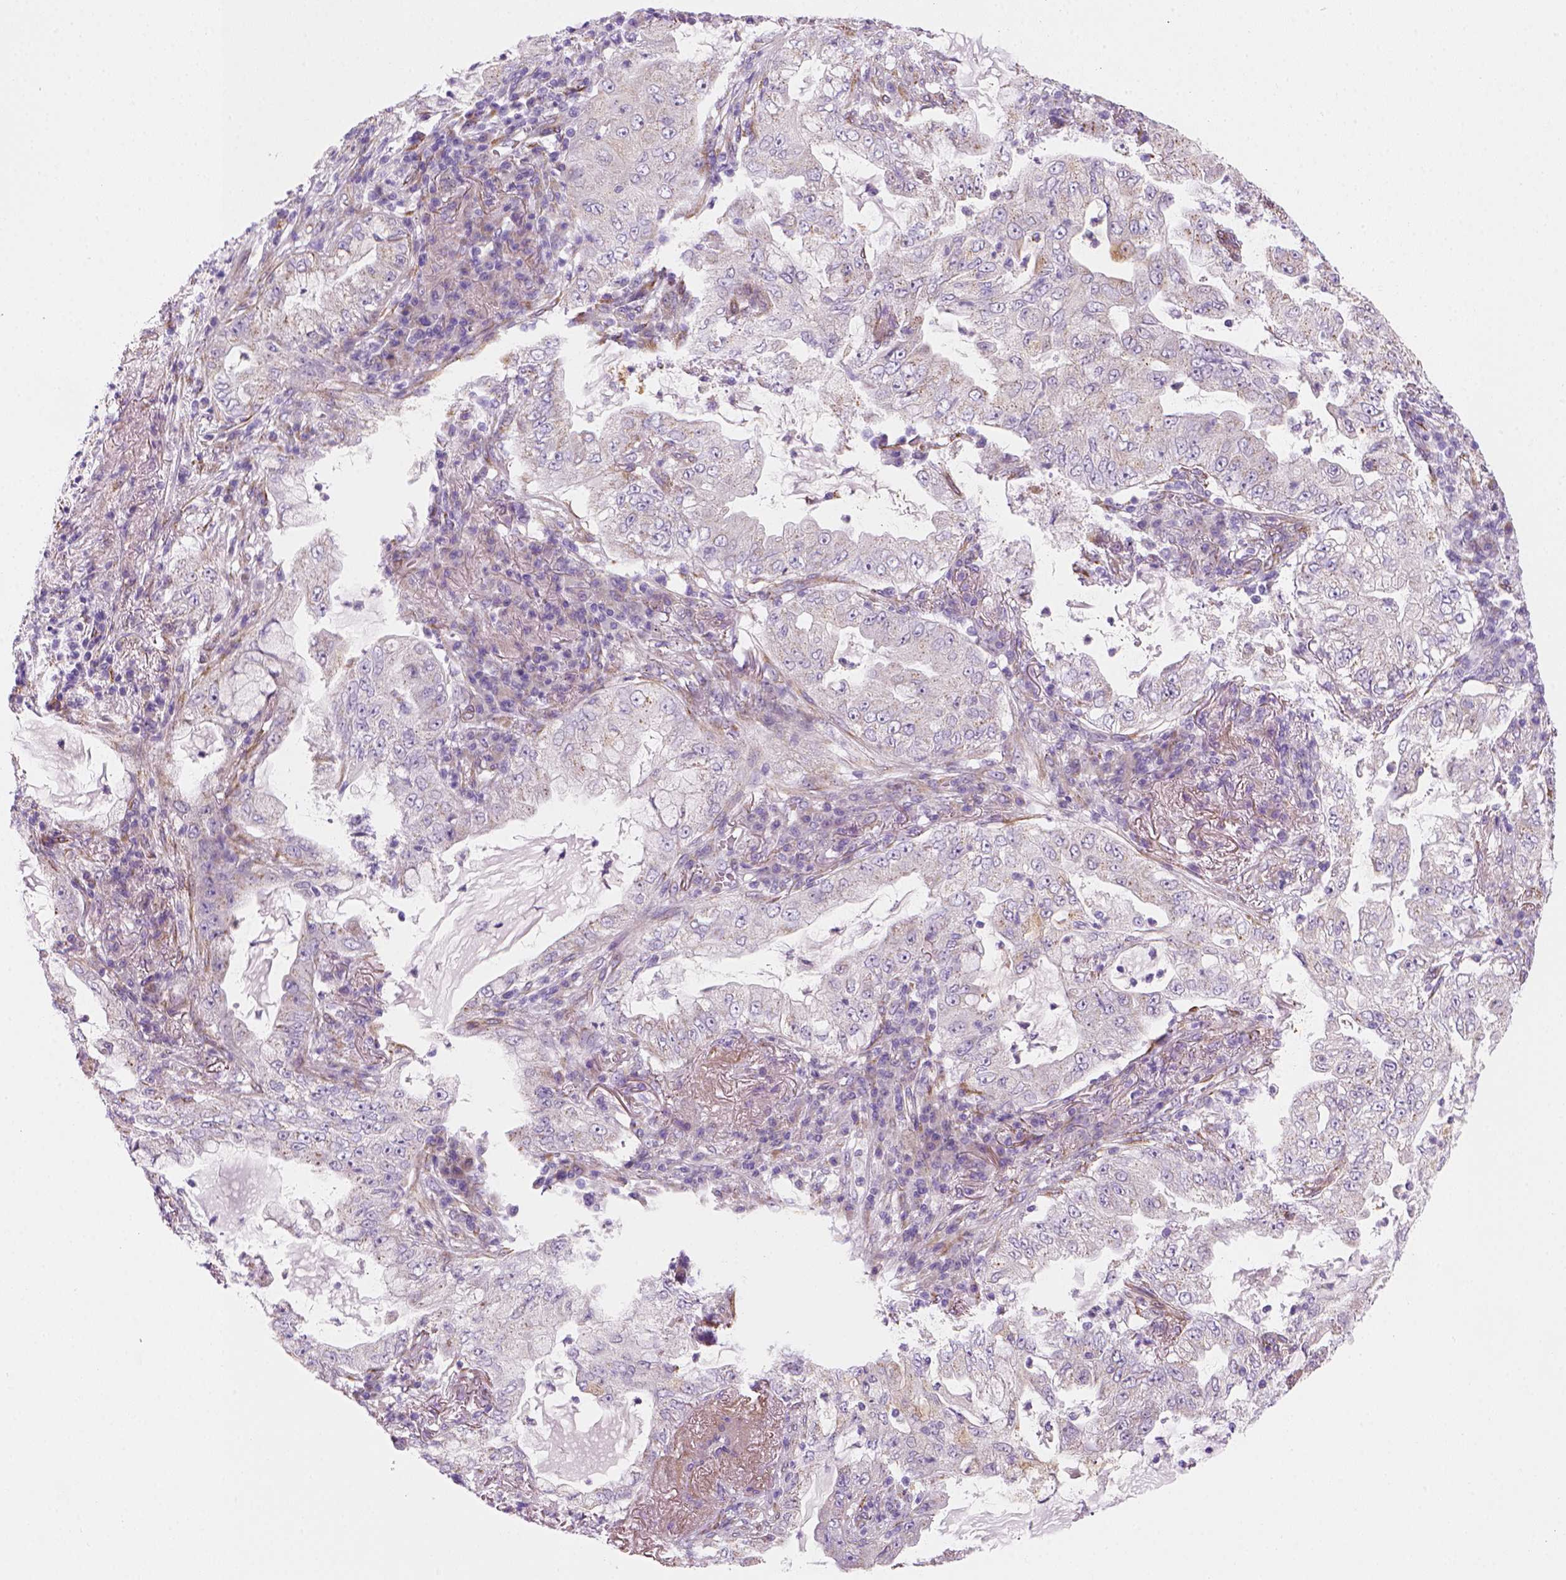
{"staining": {"intensity": "negative", "quantity": "none", "location": "none"}, "tissue": "lung cancer", "cell_type": "Tumor cells", "image_type": "cancer", "snomed": [{"axis": "morphology", "description": "Adenocarcinoma, NOS"}, {"axis": "topography", "description": "Lung"}], "caption": "The image shows no significant expression in tumor cells of lung adenocarcinoma.", "gene": "CES2", "patient": {"sex": "female", "age": 73}}